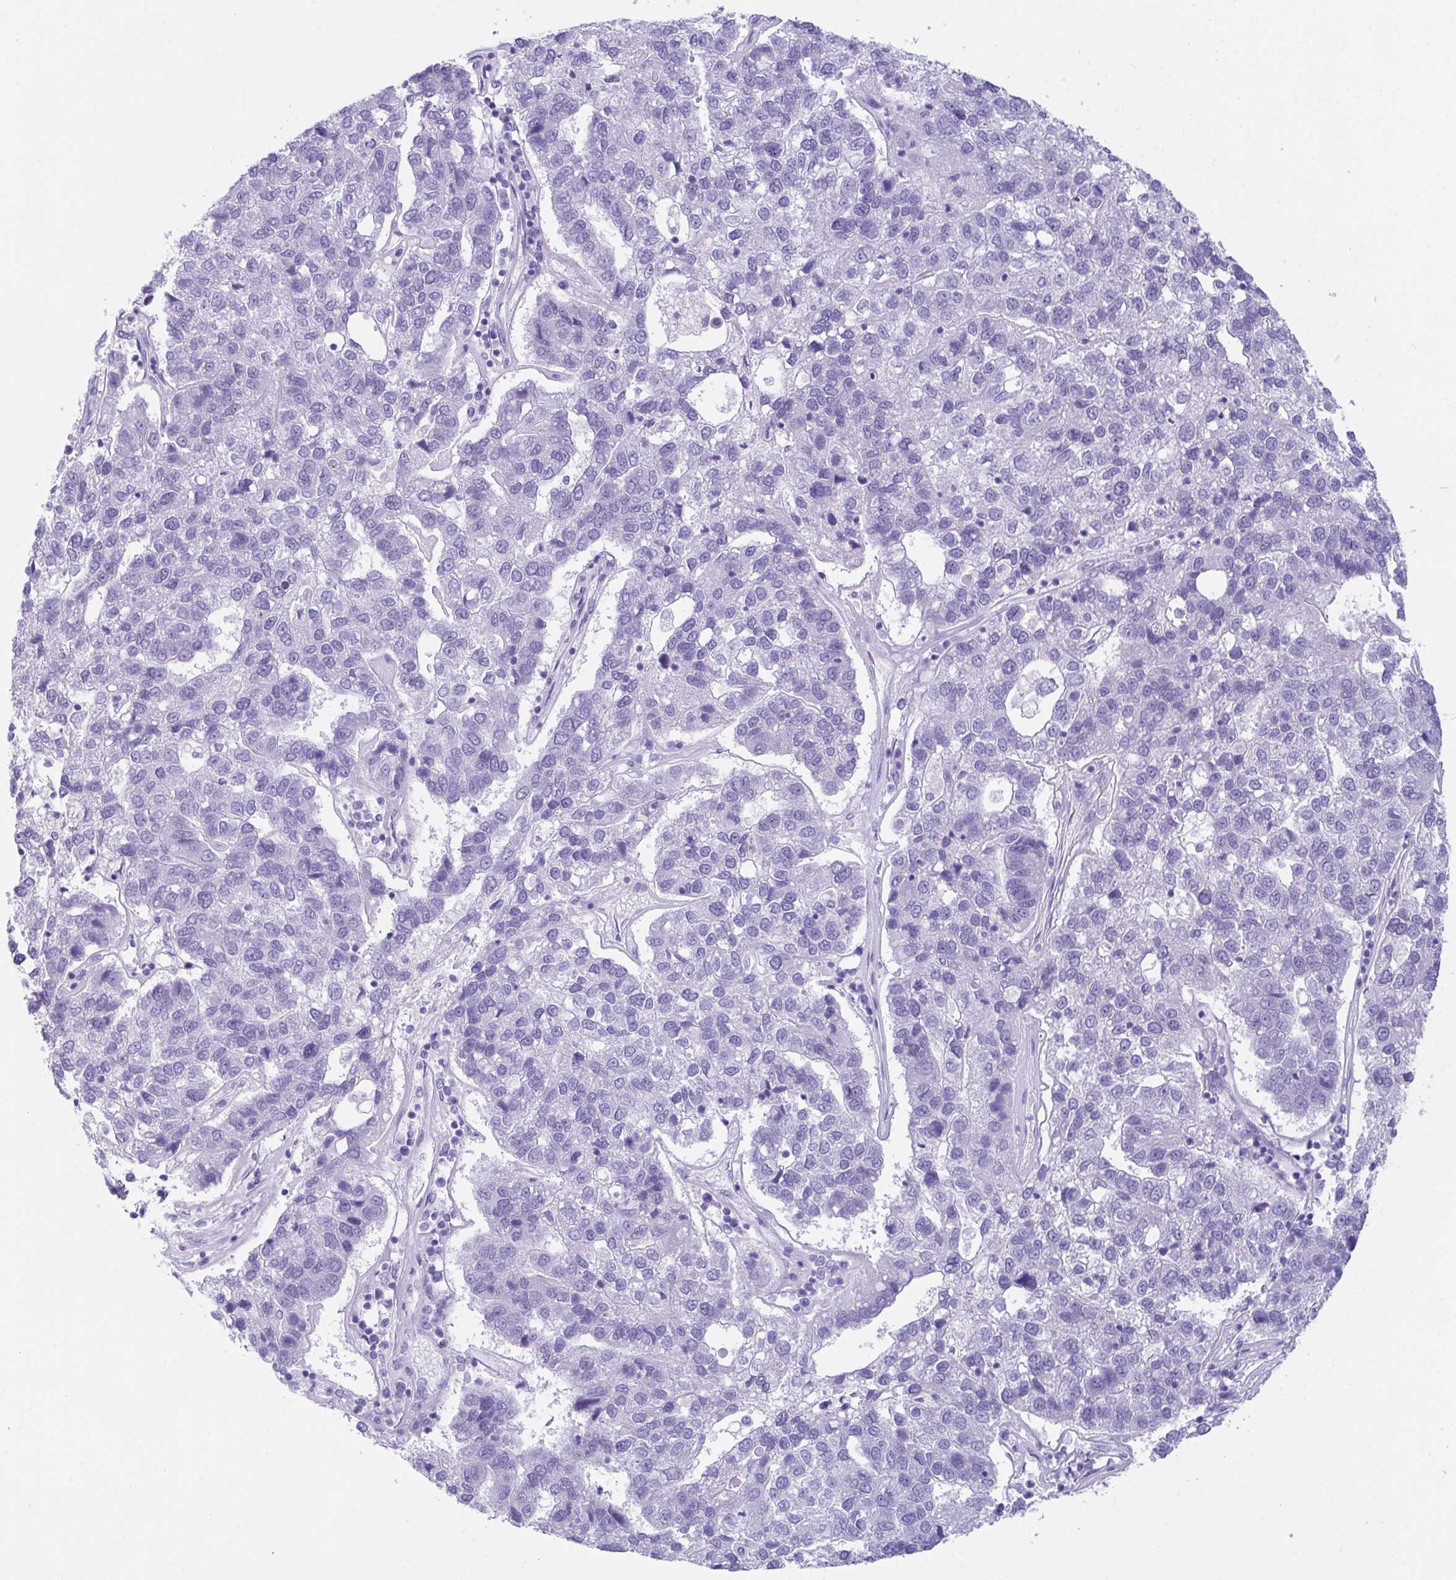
{"staining": {"intensity": "negative", "quantity": "none", "location": "none"}, "tissue": "pancreatic cancer", "cell_type": "Tumor cells", "image_type": "cancer", "snomed": [{"axis": "morphology", "description": "Adenocarcinoma, NOS"}, {"axis": "topography", "description": "Pancreas"}], "caption": "DAB immunohistochemical staining of human pancreatic cancer reveals no significant positivity in tumor cells.", "gene": "TMEM106B", "patient": {"sex": "female", "age": 61}}